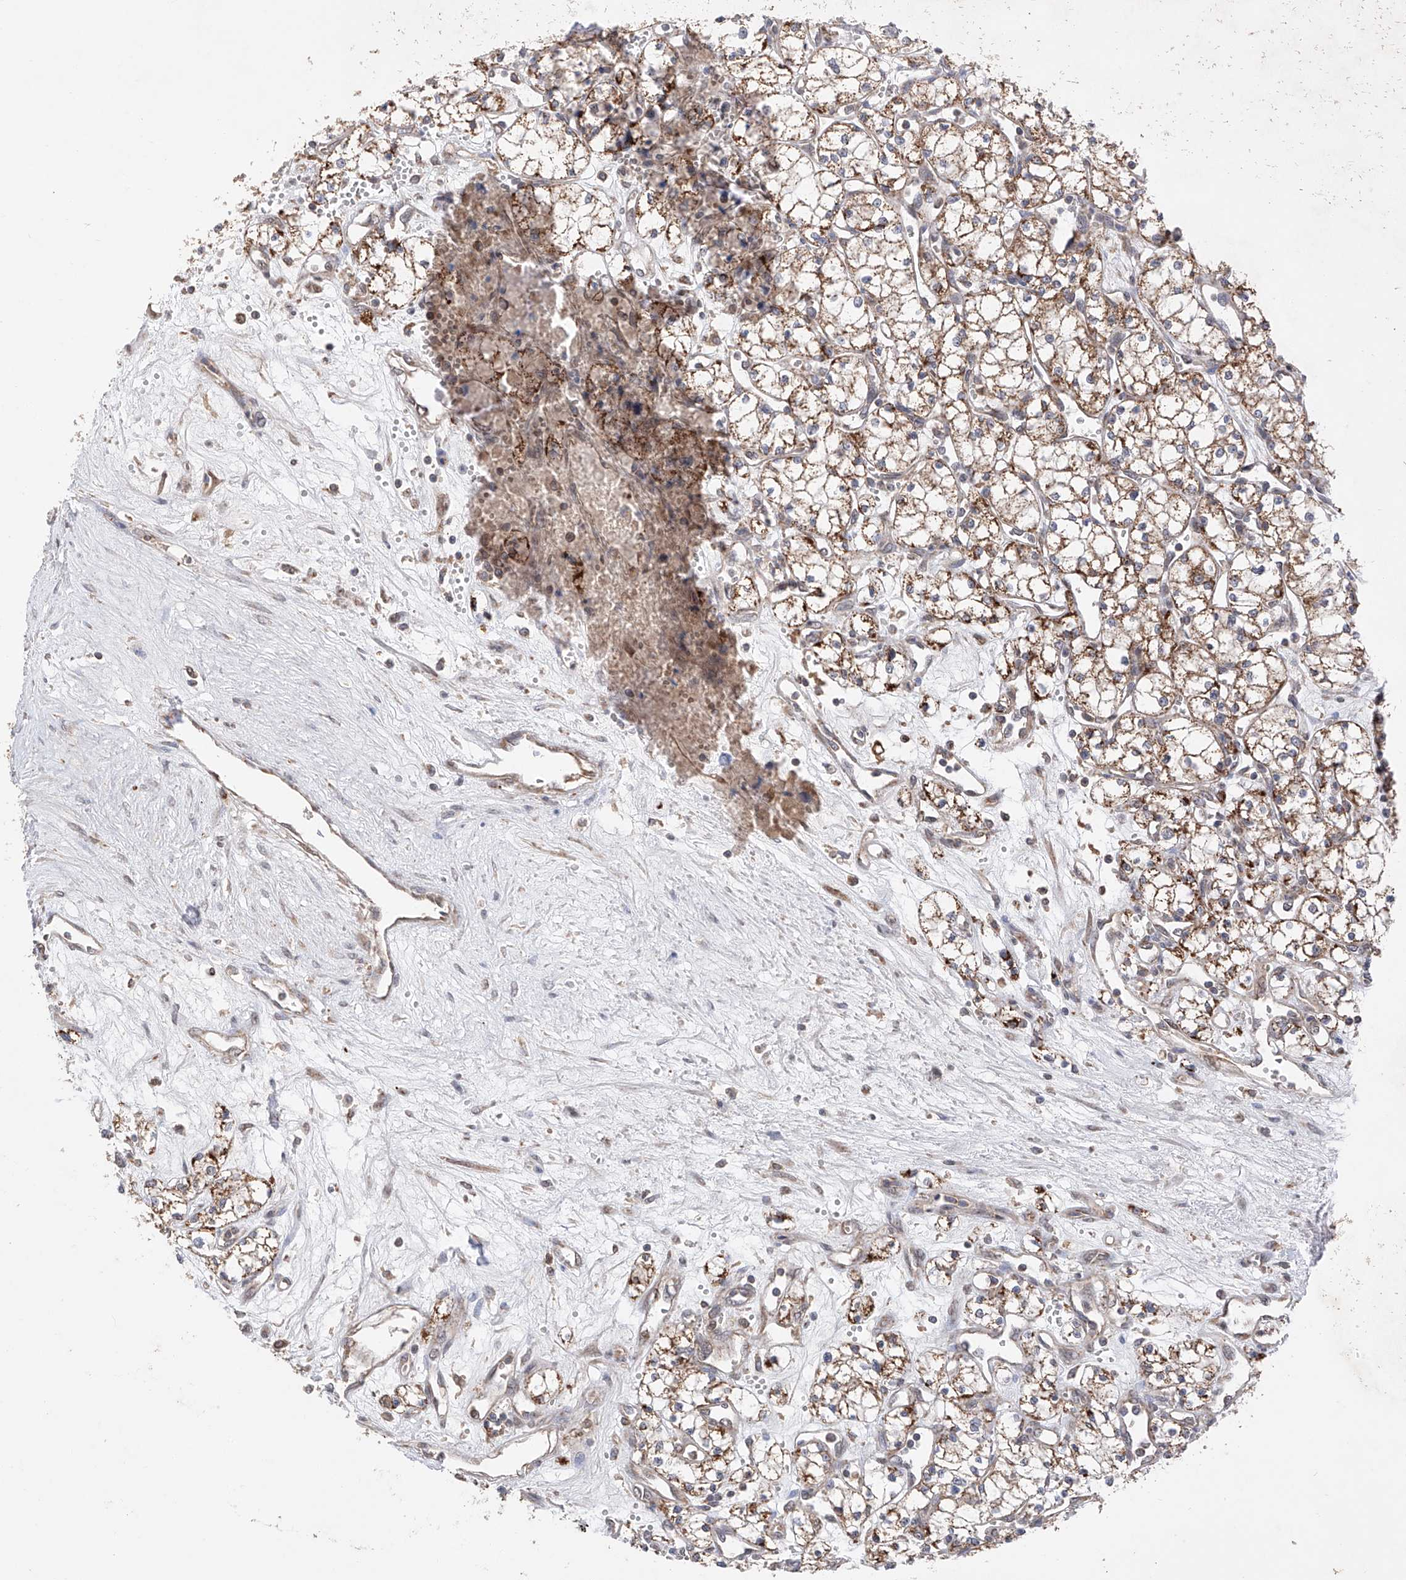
{"staining": {"intensity": "moderate", "quantity": ">75%", "location": "cytoplasmic/membranous"}, "tissue": "renal cancer", "cell_type": "Tumor cells", "image_type": "cancer", "snomed": [{"axis": "morphology", "description": "Adenocarcinoma, NOS"}, {"axis": "topography", "description": "Kidney"}], "caption": "Approximately >75% of tumor cells in renal adenocarcinoma display moderate cytoplasmic/membranous protein staining as visualized by brown immunohistochemical staining.", "gene": "SDHAF4", "patient": {"sex": "male", "age": 59}}